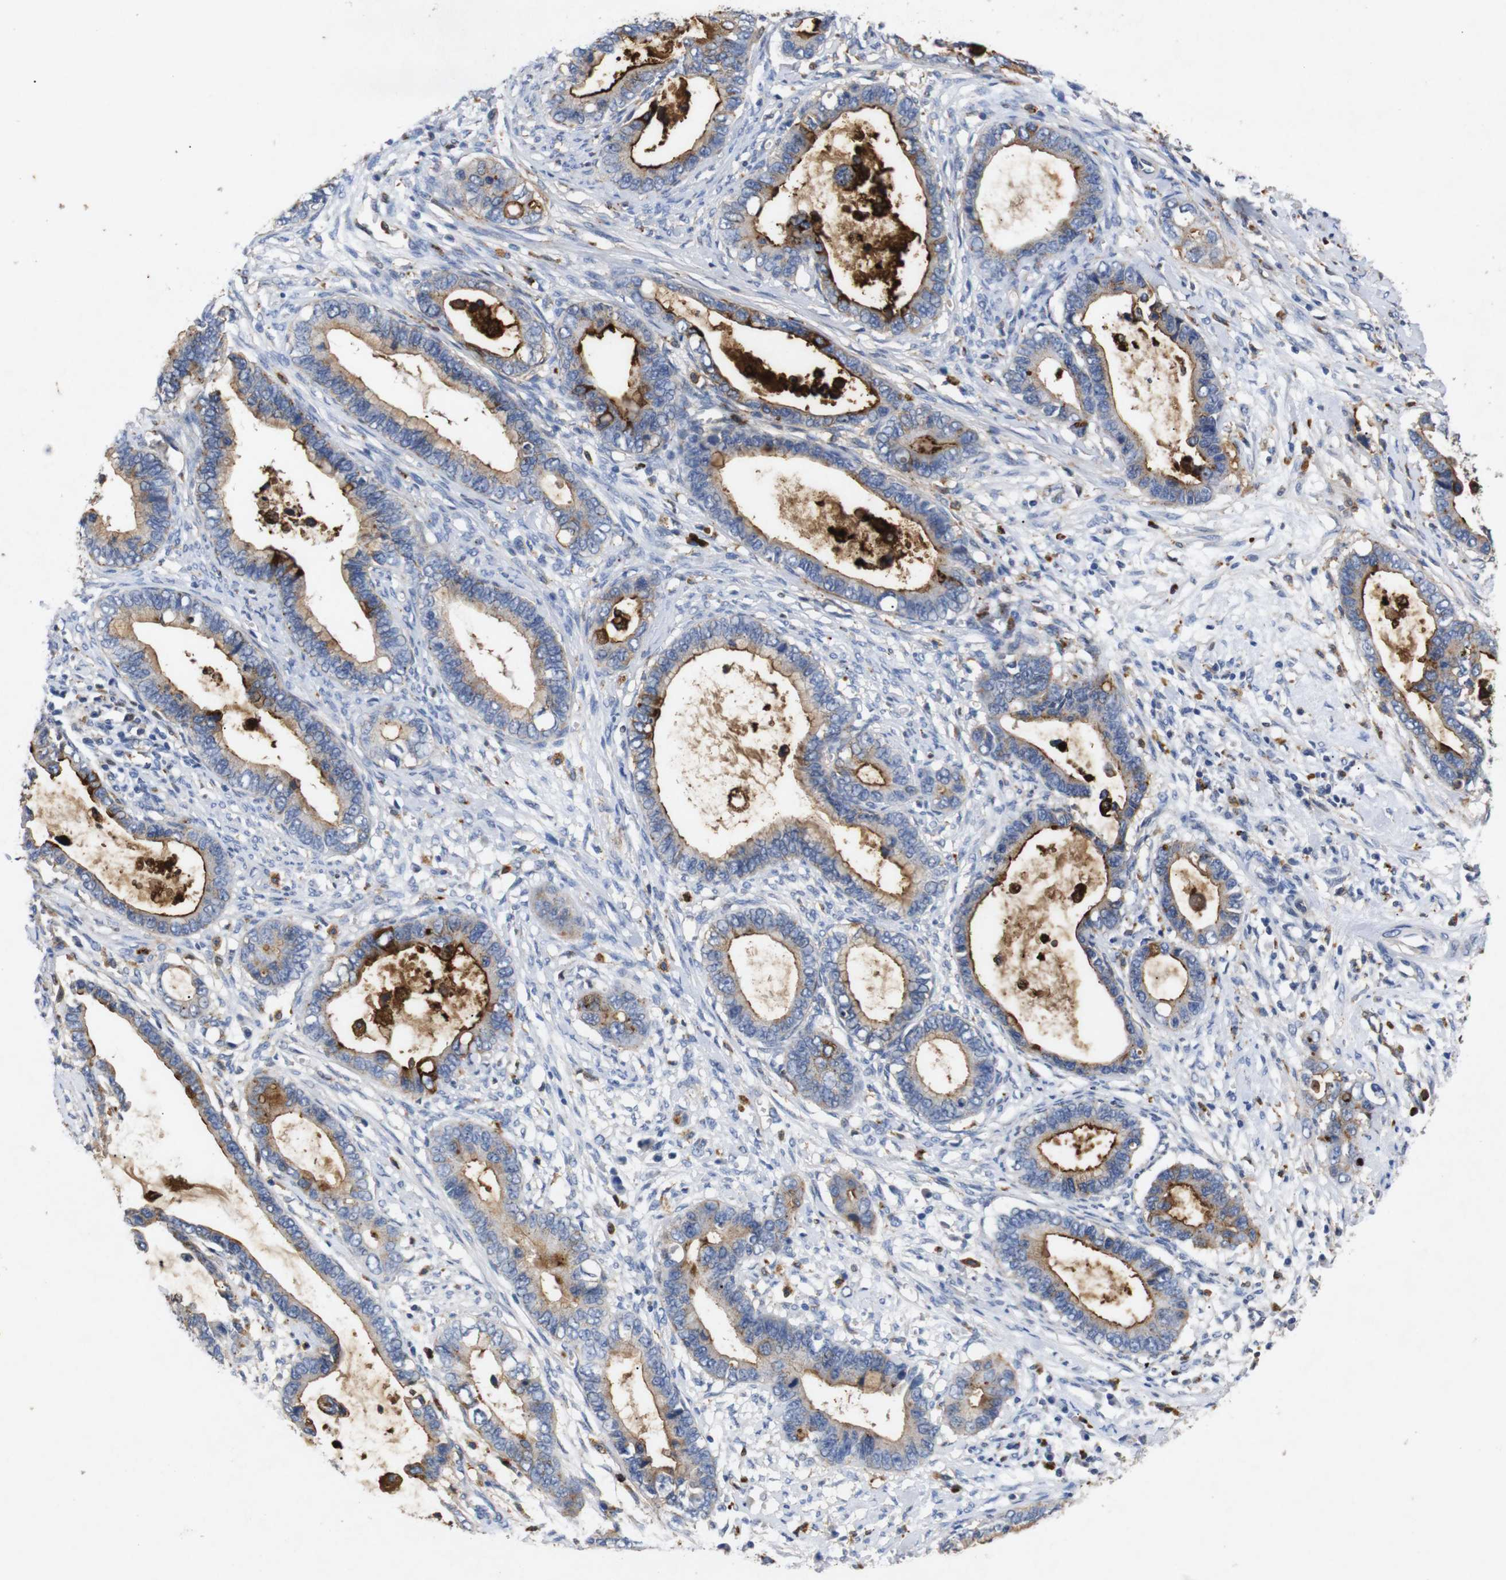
{"staining": {"intensity": "moderate", "quantity": ">75%", "location": "cytoplasmic/membranous"}, "tissue": "cervical cancer", "cell_type": "Tumor cells", "image_type": "cancer", "snomed": [{"axis": "morphology", "description": "Adenocarcinoma, NOS"}, {"axis": "topography", "description": "Cervix"}], "caption": "Cervical adenocarcinoma stained with immunohistochemistry displays moderate cytoplasmic/membranous staining in about >75% of tumor cells. The staining was performed using DAB, with brown indicating positive protein expression. Nuclei are stained blue with hematoxylin.", "gene": "SDCBP", "patient": {"sex": "female", "age": 44}}